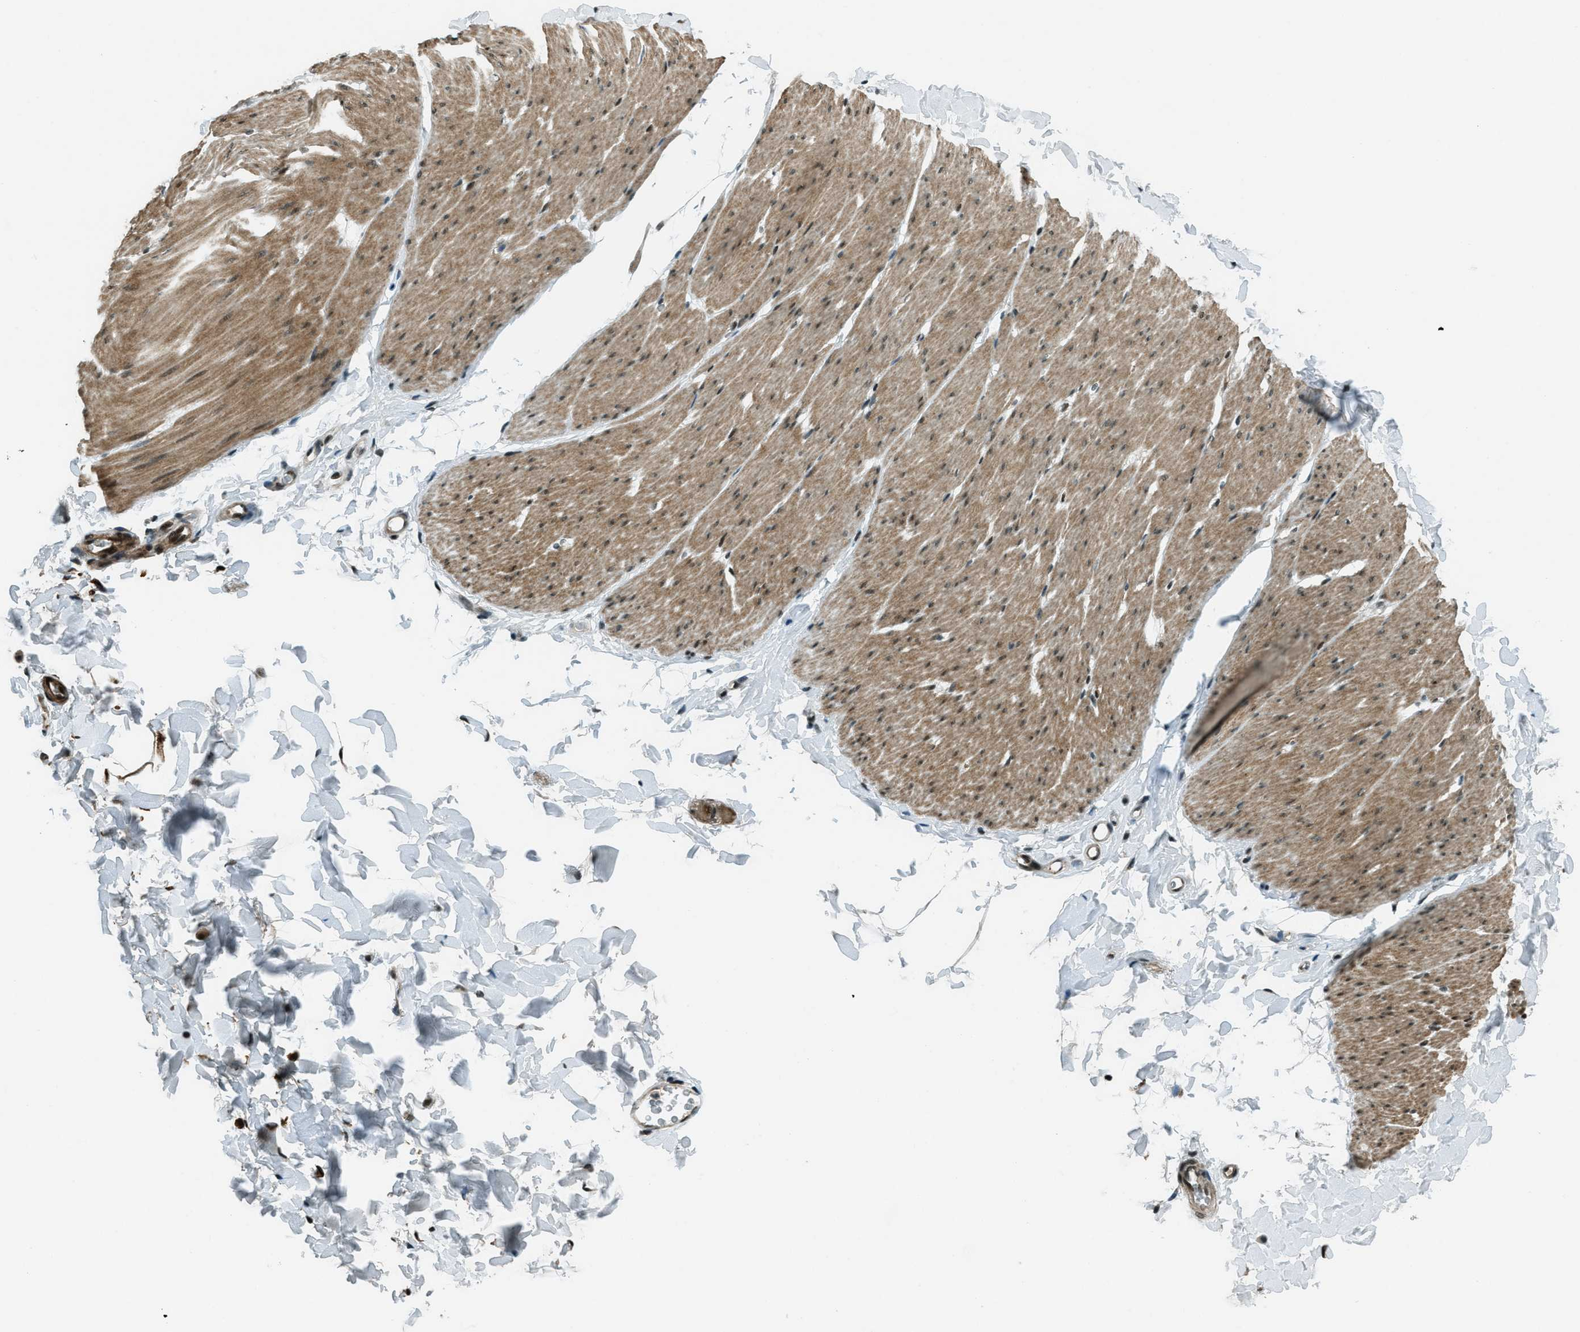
{"staining": {"intensity": "moderate", "quantity": ">75%", "location": "cytoplasmic/membranous,nuclear"}, "tissue": "smooth muscle", "cell_type": "Smooth muscle cells", "image_type": "normal", "snomed": [{"axis": "morphology", "description": "Normal tissue, NOS"}, {"axis": "topography", "description": "Smooth muscle"}, {"axis": "topography", "description": "Colon"}], "caption": "IHC of benign human smooth muscle demonstrates medium levels of moderate cytoplasmic/membranous,nuclear expression in approximately >75% of smooth muscle cells. (Brightfield microscopy of DAB IHC at high magnification).", "gene": "TARDBP", "patient": {"sex": "male", "age": 67}}